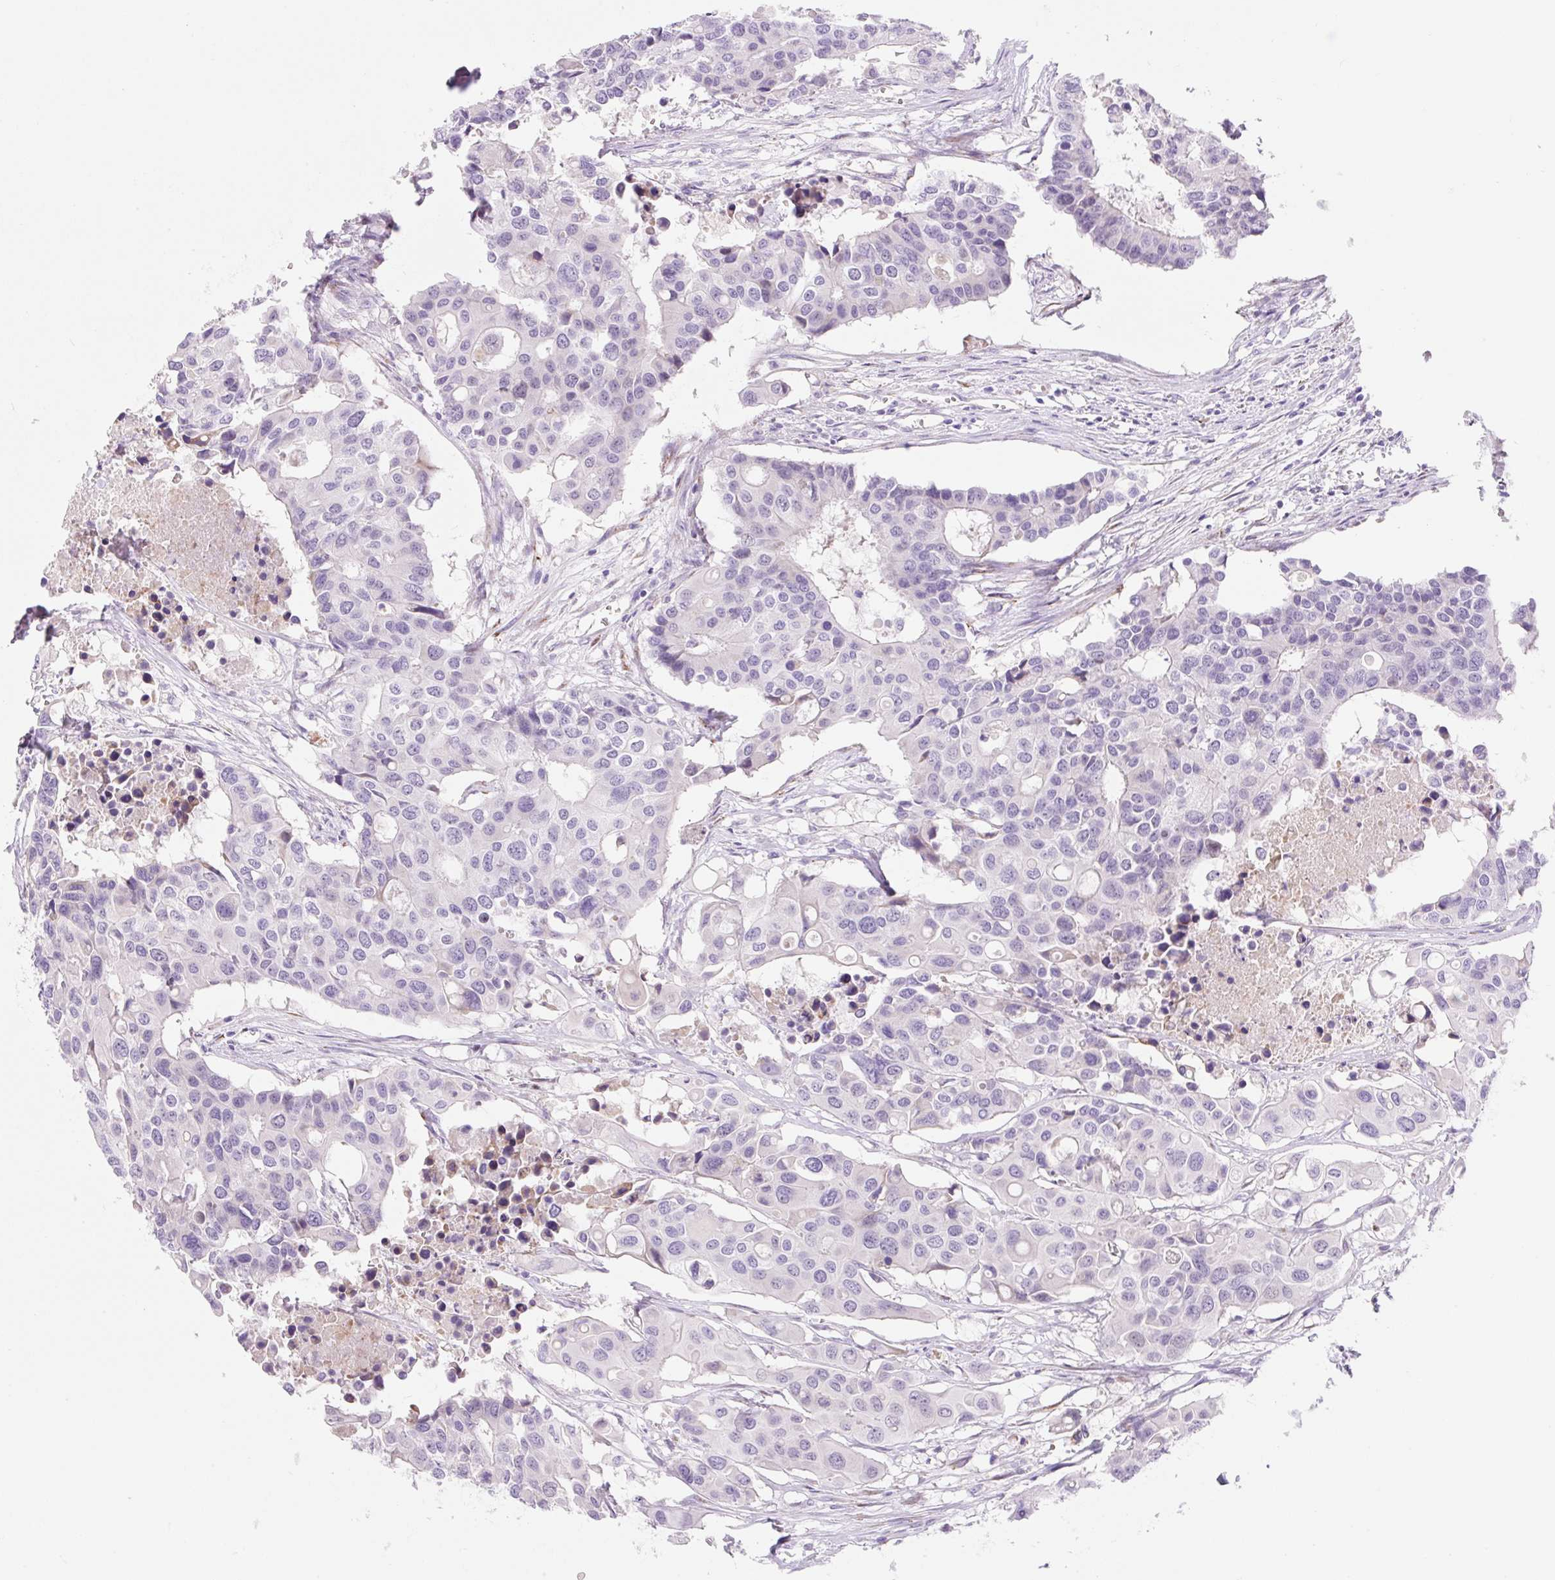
{"staining": {"intensity": "negative", "quantity": "none", "location": "none"}, "tissue": "colorectal cancer", "cell_type": "Tumor cells", "image_type": "cancer", "snomed": [{"axis": "morphology", "description": "Adenocarcinoma, NOS"}, {"axis": "topography", "description": "Colon"}], "caption": "This is an IHC photomicrograph of adenocarcinoma (colorectal). There is no expression in tumor cells.", "gene": "ZNF121", "patient": {"sex": "male", "age": 77}}